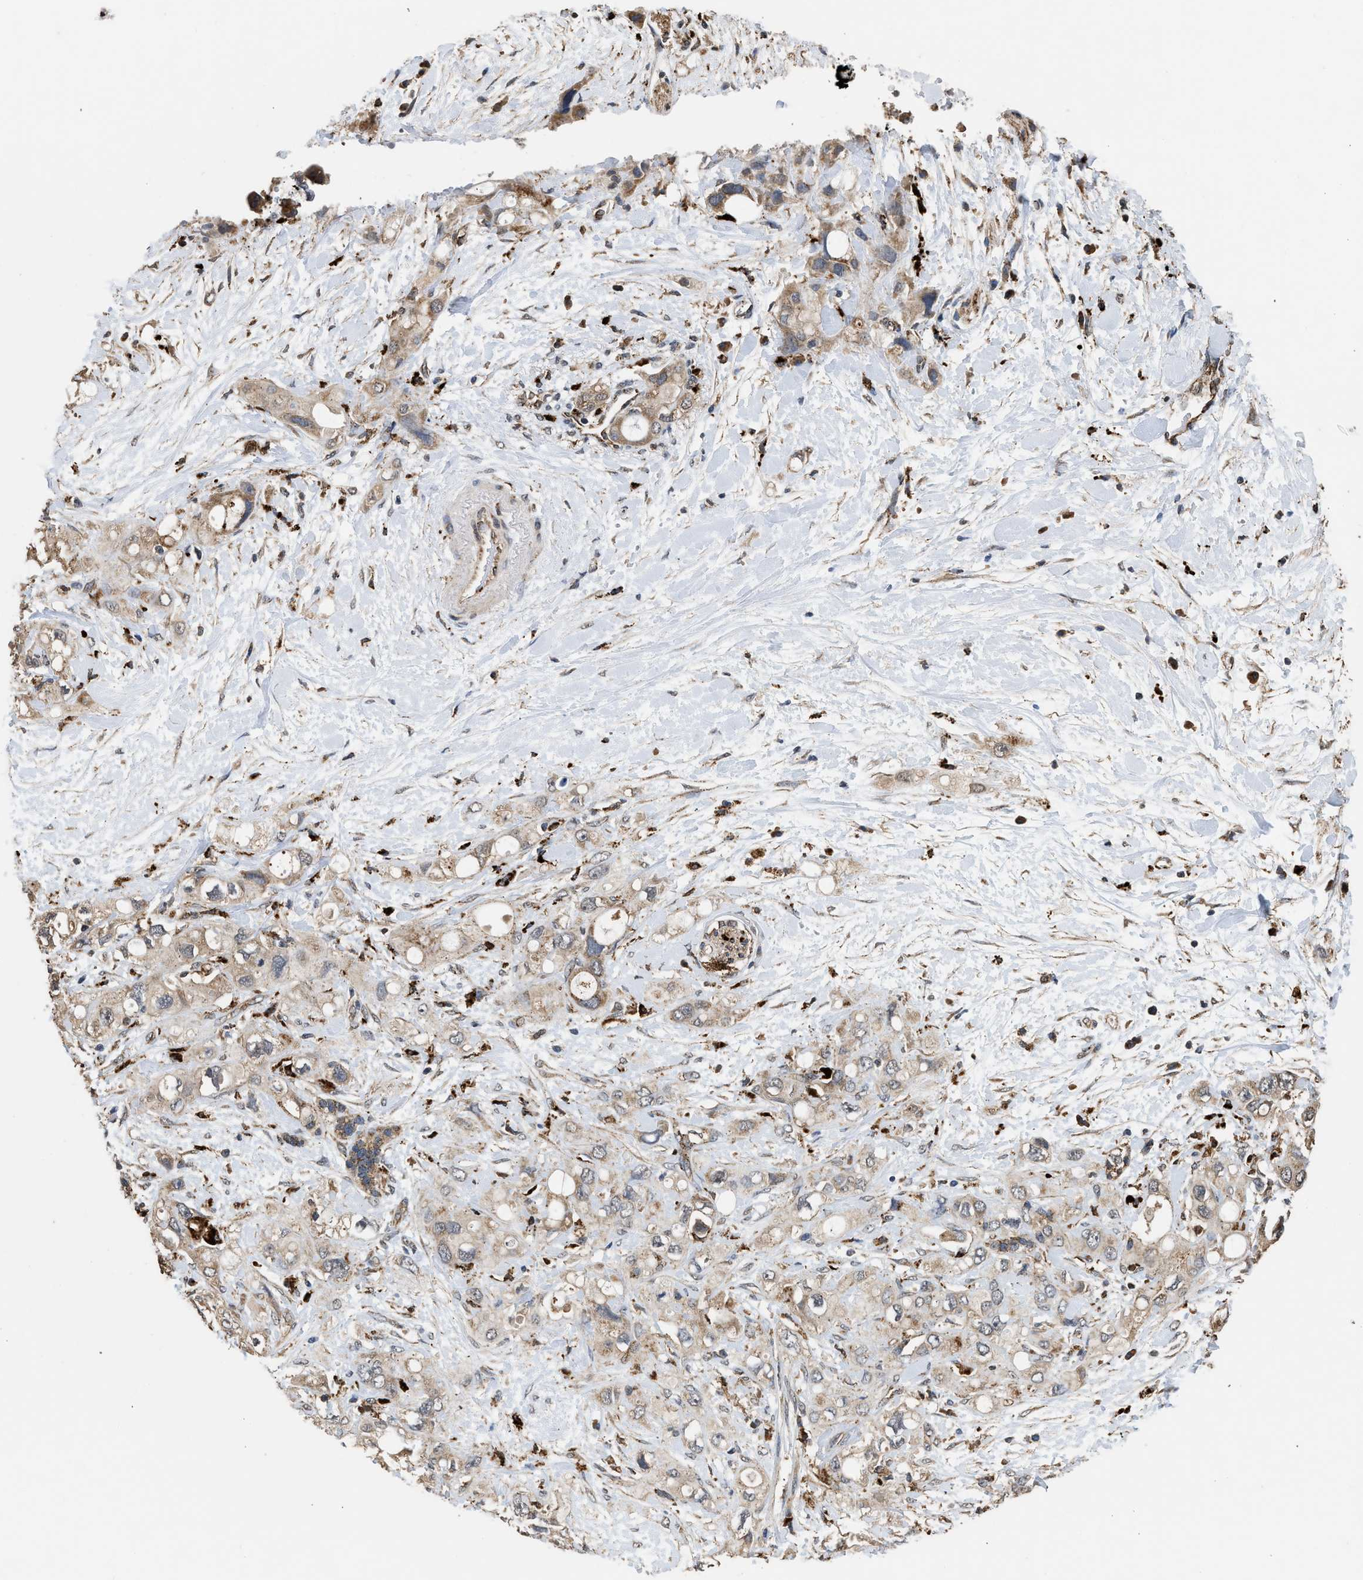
{"staining": {"intensity": "weak", "quantity": "25%-75%", "location": "cytoplasmic/membranous"}, "tissue": "pancreatic cancer", "cell_type": "Tumor cells", "image_type": "cancer", "snomed": [{"axis": "morphology", "description": "Adenocarcinoma, NOS"}, {"axis": "topography", "description": "Pancreas"}], "caption": "A micrograph of human pancreatic cancer (adenocarcinoma) stained for a protein displays weak cytoplasmic/membranous brown staining in tumor cells.", "gene": "CTSV", "patient": {"sex": "female", "age": 56}}